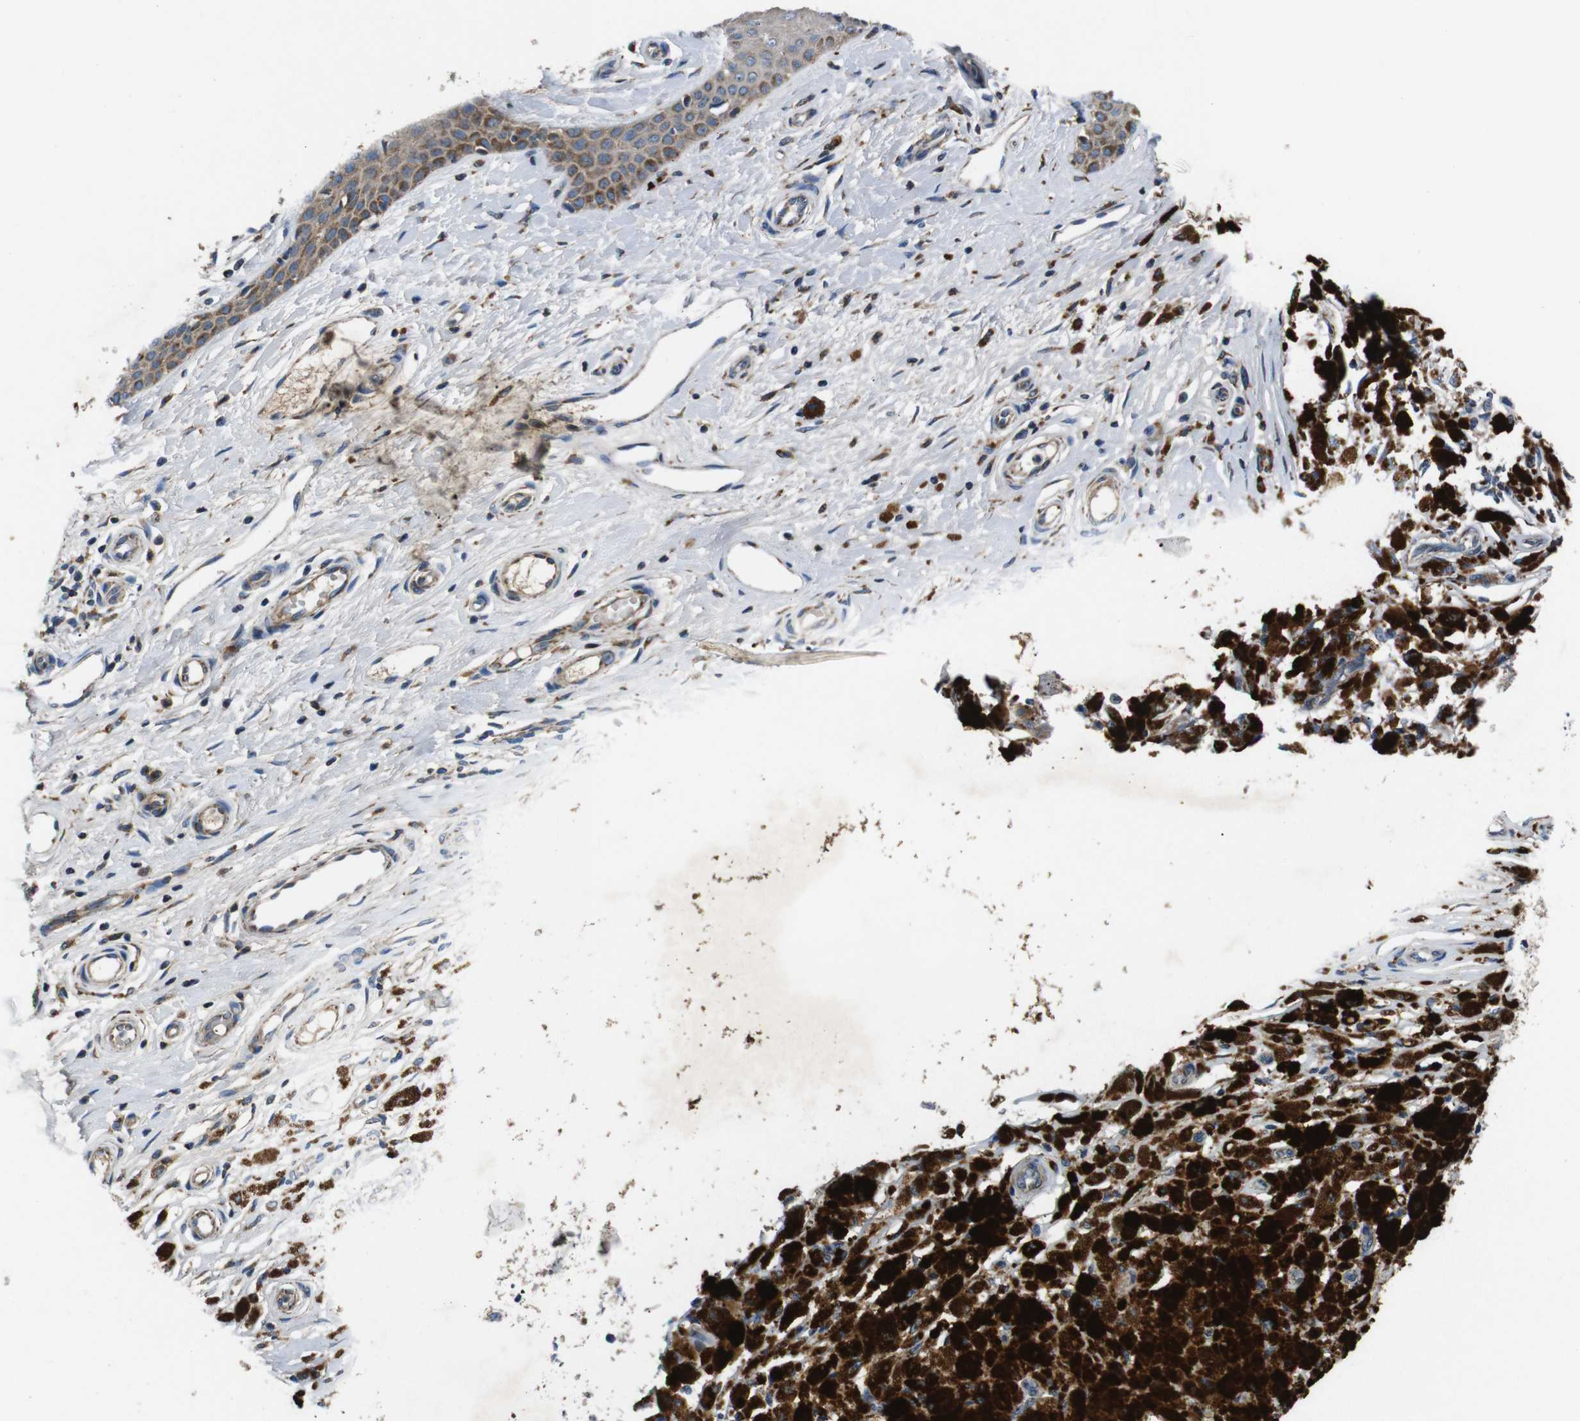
{"staining": {"intensity": "moderate", "quantity": ">75%", "location": "cytoplasmic/membranous"}, "tissue": "melanoma", "cell_type": "Tumor cells", "image_type": "cancer", "snomed": [{"axis": "morphology", "description": "Malignant melanoma, NOS"}, {"axis": "topography", "description": "Skin"}], "caption": "A photomicrograph of human malignant melanoma stained for a protein exhibits moderate cytoplasmic/membranous brown staining in tumor cells.", "gene": "NETO2", "patient": {"sex": "female", "age": 64}}